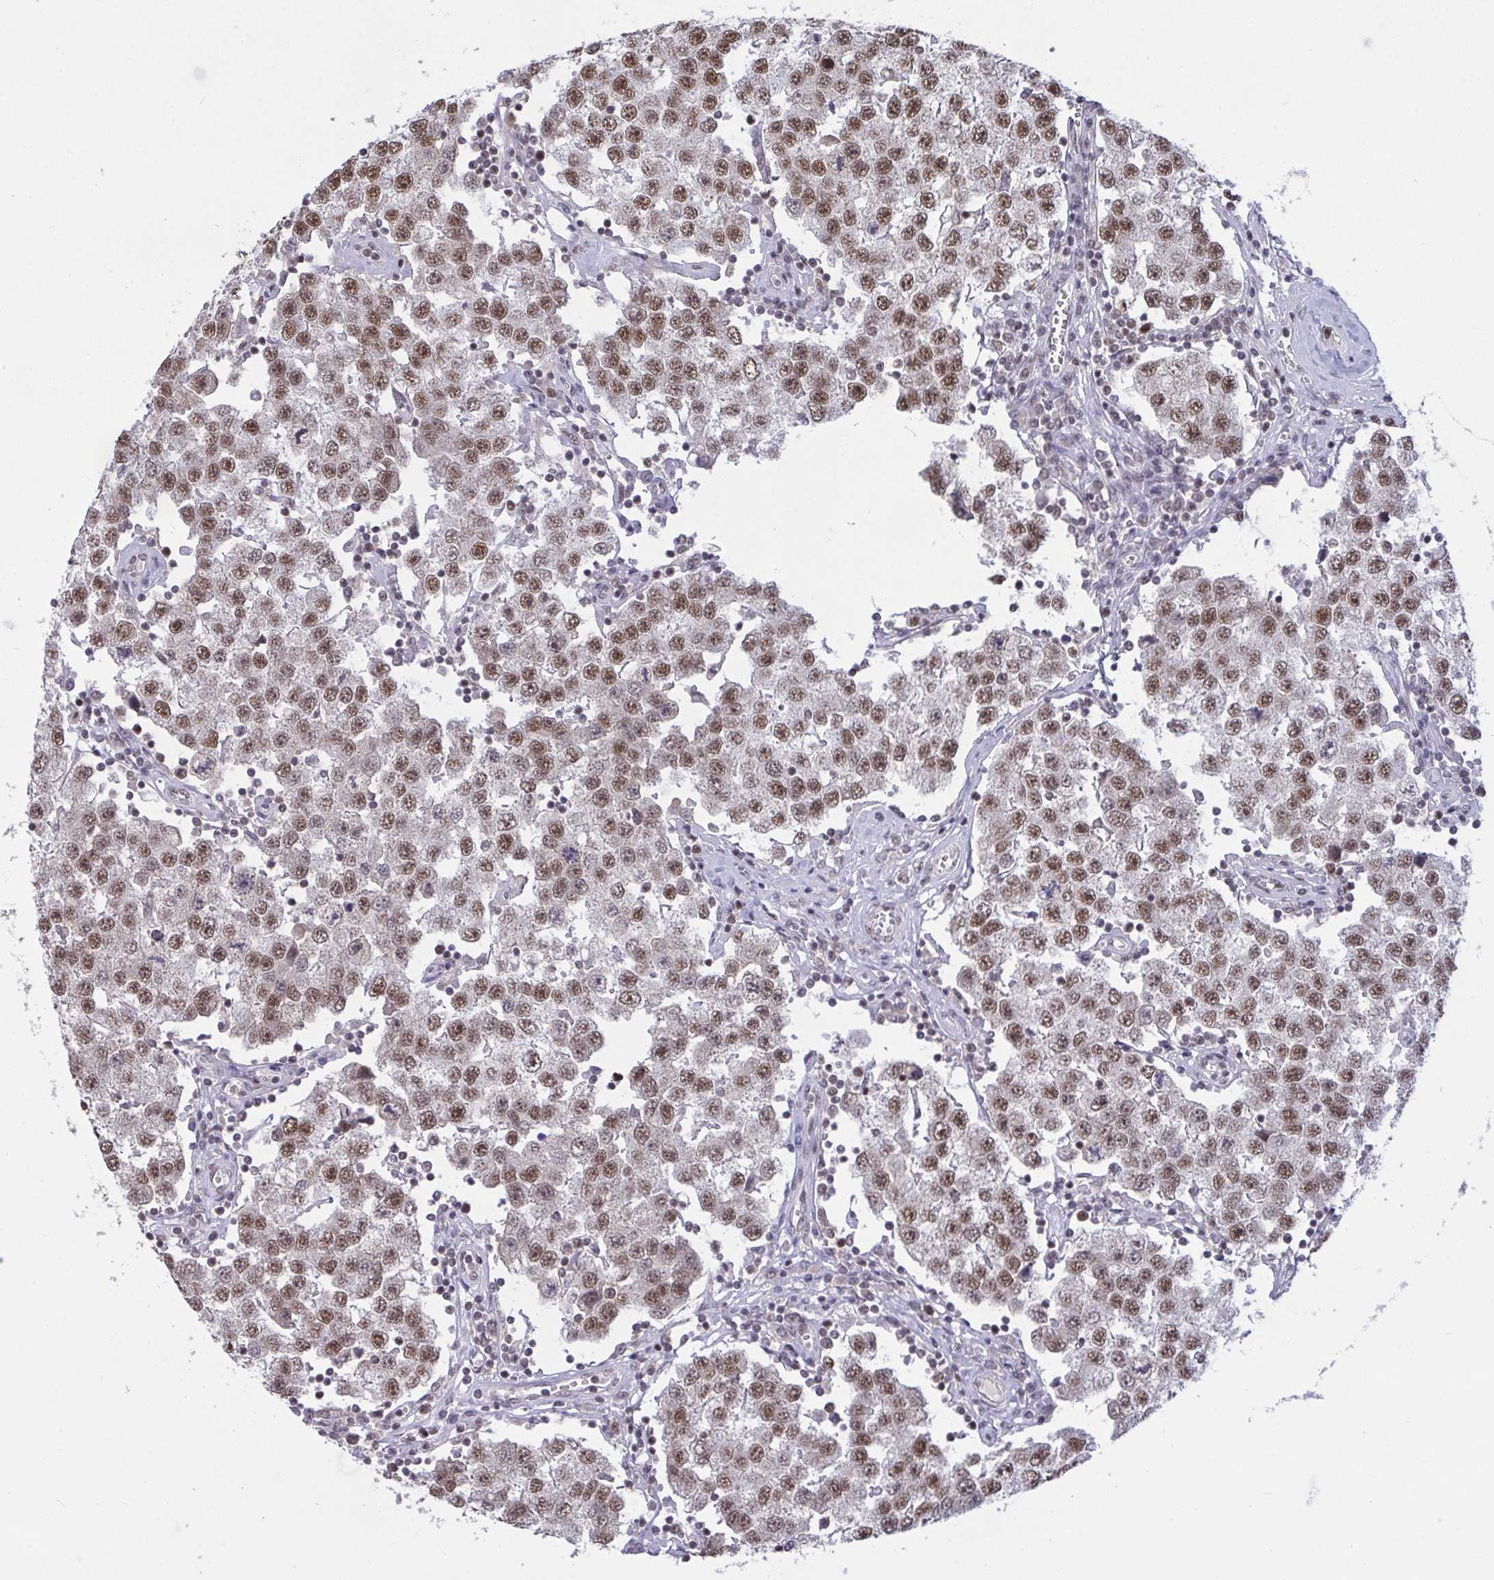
{"staining": {"intensity": "moderate", "quantity": ">75%", "location": "nuclear"}, "tissue": "testis cancer", "cell_type": "Tumor cells", "image_type": "cancer", "snomed": [{"axis": "morphology", "description": "Seminoma, NOS"}, {"axis": "topography", "description": "Testis"}], "caption": "Brown immunohistochemical staining in testis cancer displays moderate nuclear staining in about >75% of tumor cells. (IHC, brightfield microscopy, high magnification).", "gene": "PUF60", "patient": {"sex": "male", "age": 34}}